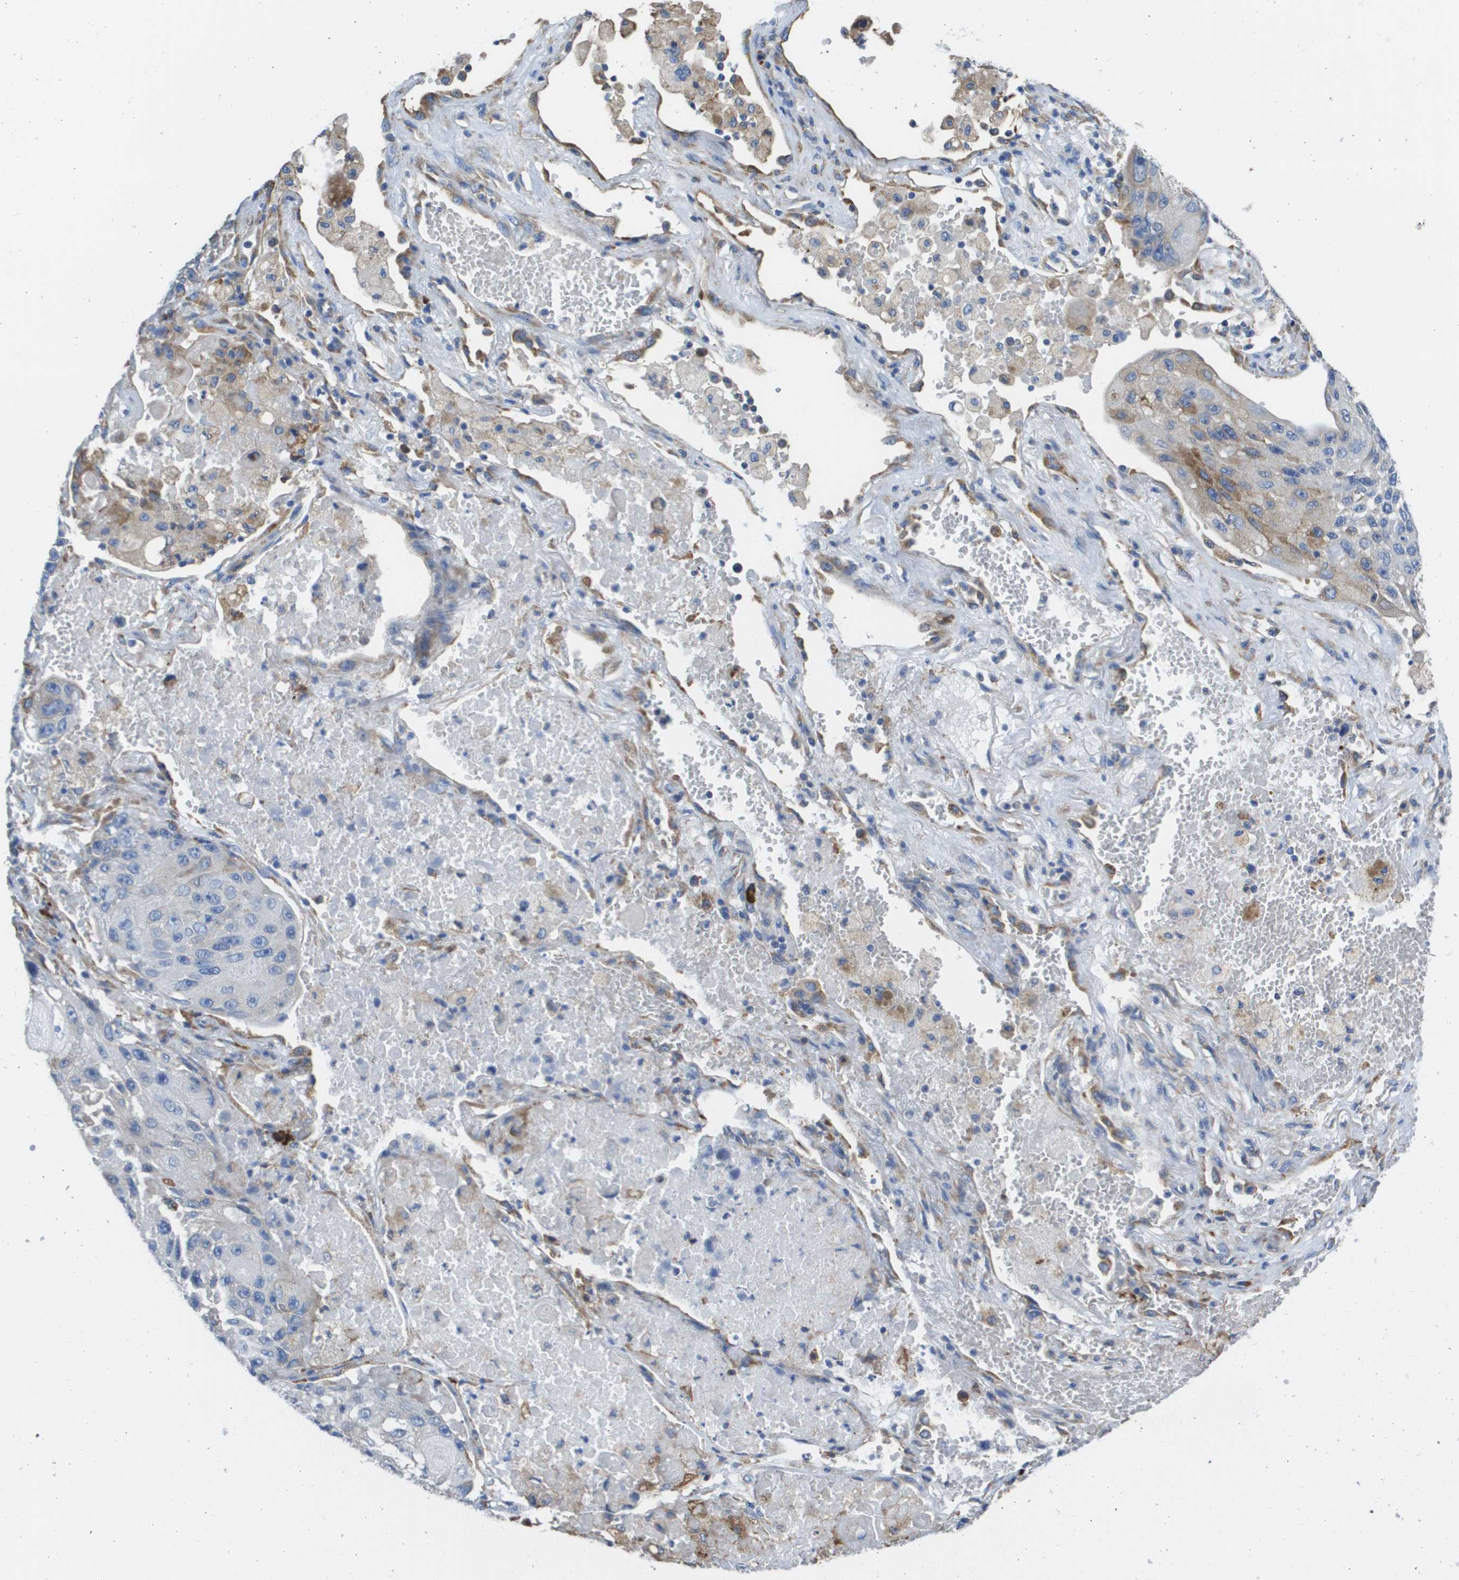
{"staining": {"intensity": "weak", "quantity": "<25%", "location": "cytoplasmic/membranous"}, "tissue": "lung cancer", "cell_type": "Tumor cells", "image_type": "cancer", "snomed": [{"axis": "morphology", "description": "Squamous cell carcinoma, NOS"}, {"axis": "topography", "description": "Lung"}], "caption": "A micrograph of lung squamous cell carcinoma stained for a protein demonstrates no brown staining in tumor cells.", "gene": "SDR42E1", "patient": {"sex": "male", "age": 61}}